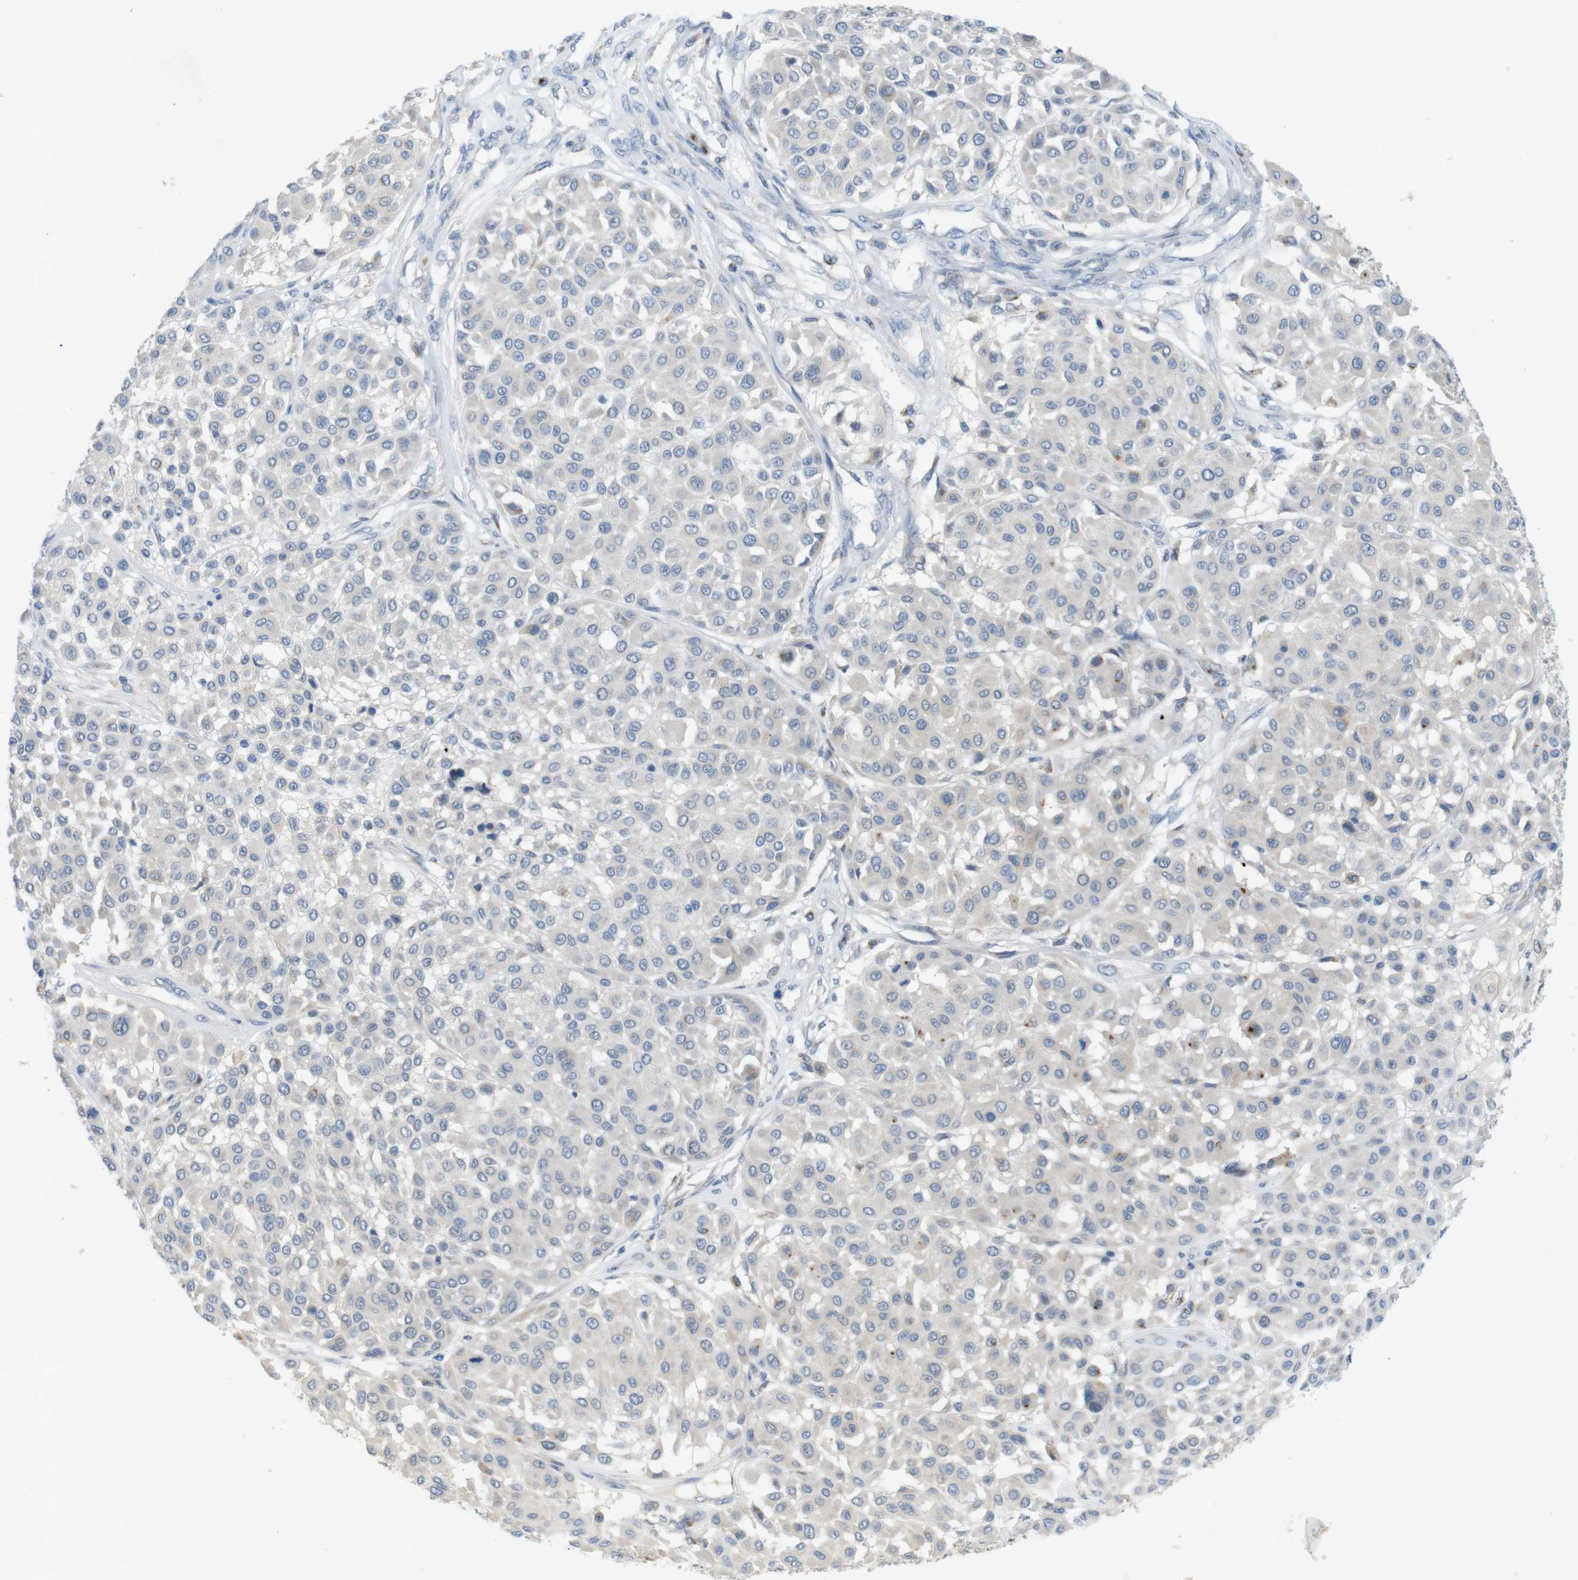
{"staining": {"intensity": "negative", "quantity": "none", "location": "none"}, "tissue": "melanoma", "cell_type": "Tumor cells", "image_type": "cancer", "snomed": [{"axis": "morphology", "description": "Malignant melanoma, Metastatic site"}, {"axis": "topography", "description": "Soft tissue"}], "caption": "Immunohistochemical staining of malignant melanoma (metastatic site) shows no significant expression in tumor cells.", "gene": "YIPF3", "patient": {"sex": "male", "age": 41}}